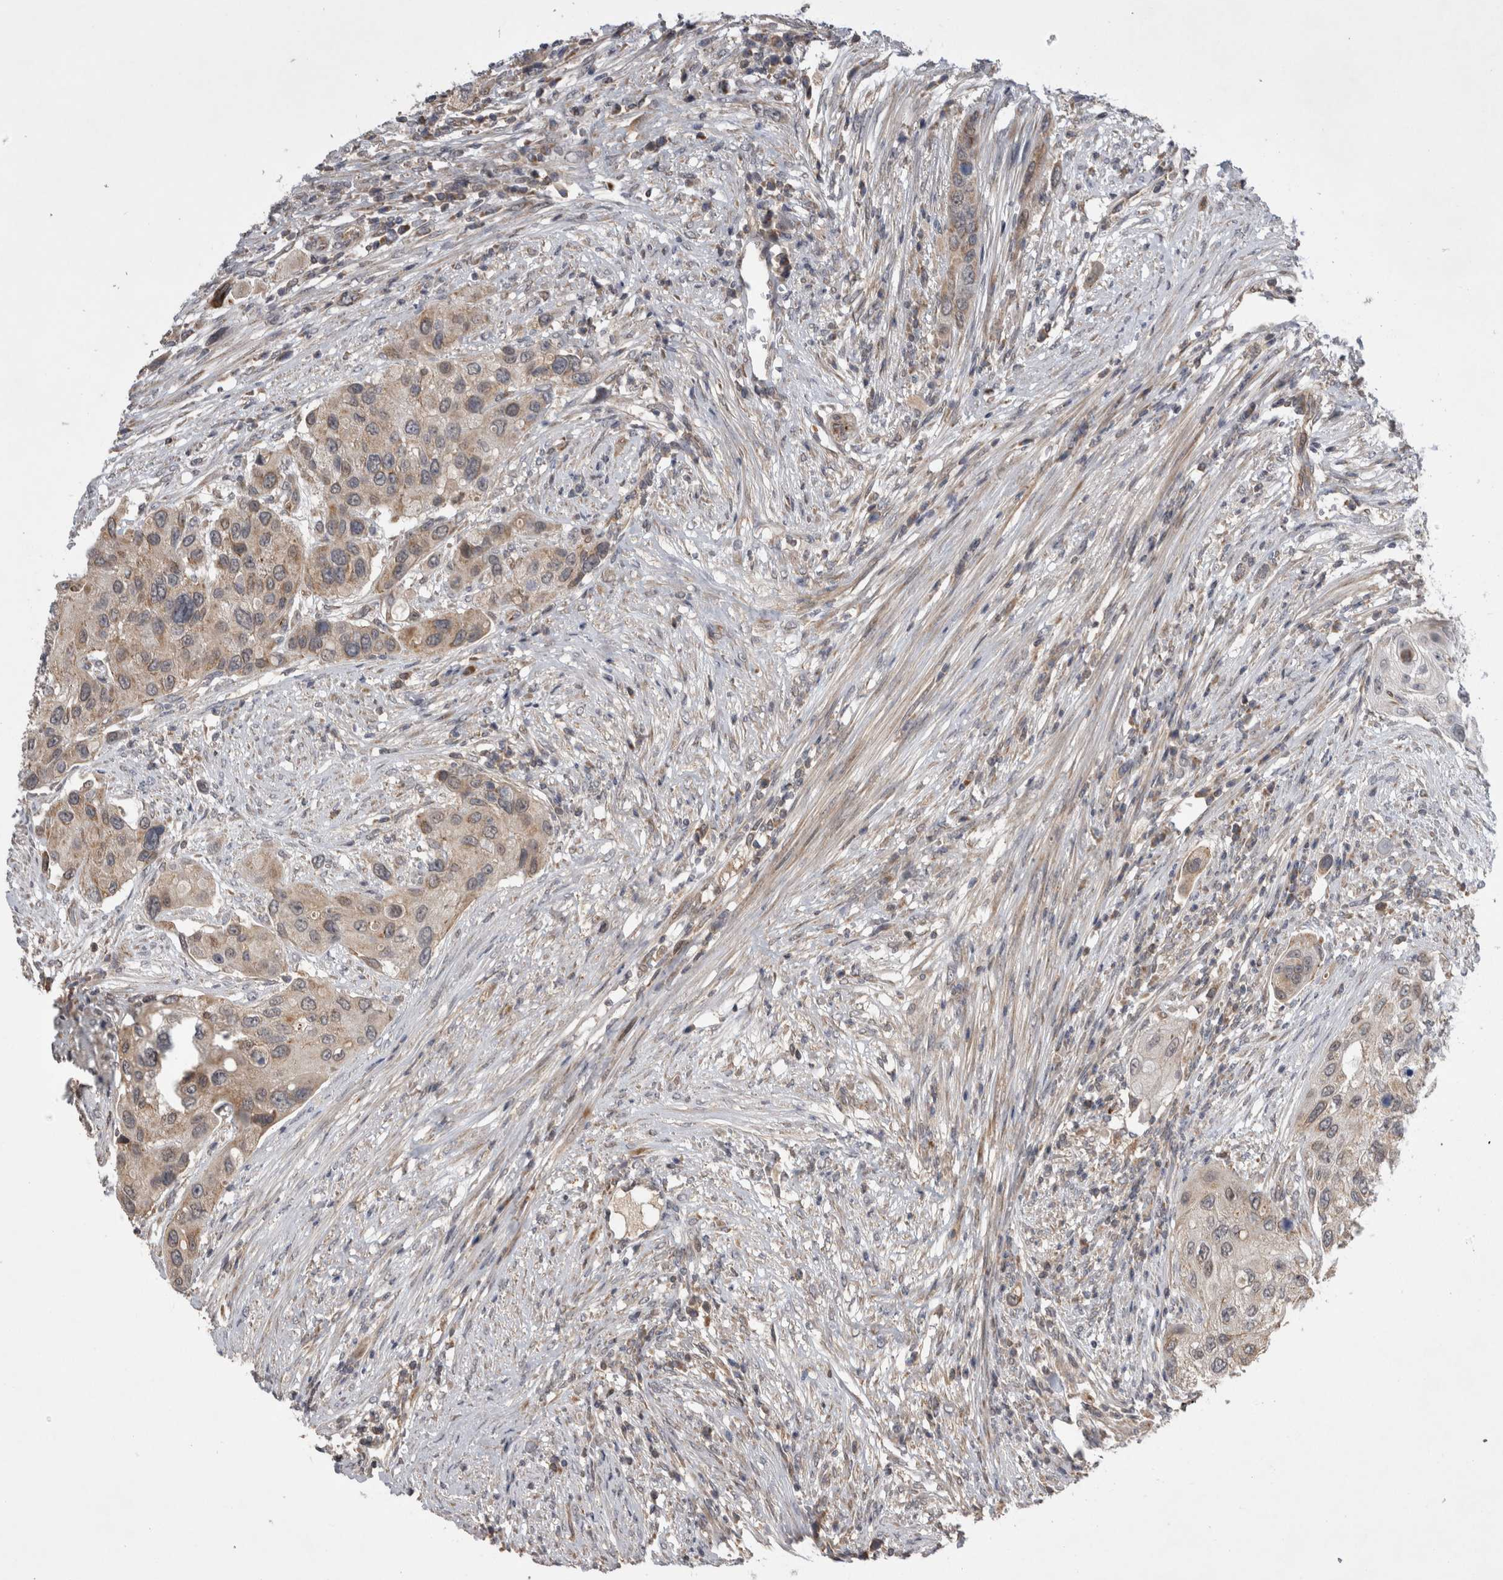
{"staining": {"intensity": "weak", "quantity": "<25%", "location": "cytoplasmic/membranous"}, "tissue": "urothelial cancer", "cell_type": "Tumor cells", "image_type": "cancer", "snomed": [{"axis": "morphology", "description": "Urothelial carcinoma, High grade"}, {"axis": "topography", "description": "Urinary bladder"}], "caption": "This is an immunohistochemistry photomicrograph of human high-grade urothelial carcinoma. There is no positivity in tumor cells.", "gene": "KCNIP1", "patient": {"sex": "female", "age": 56}}